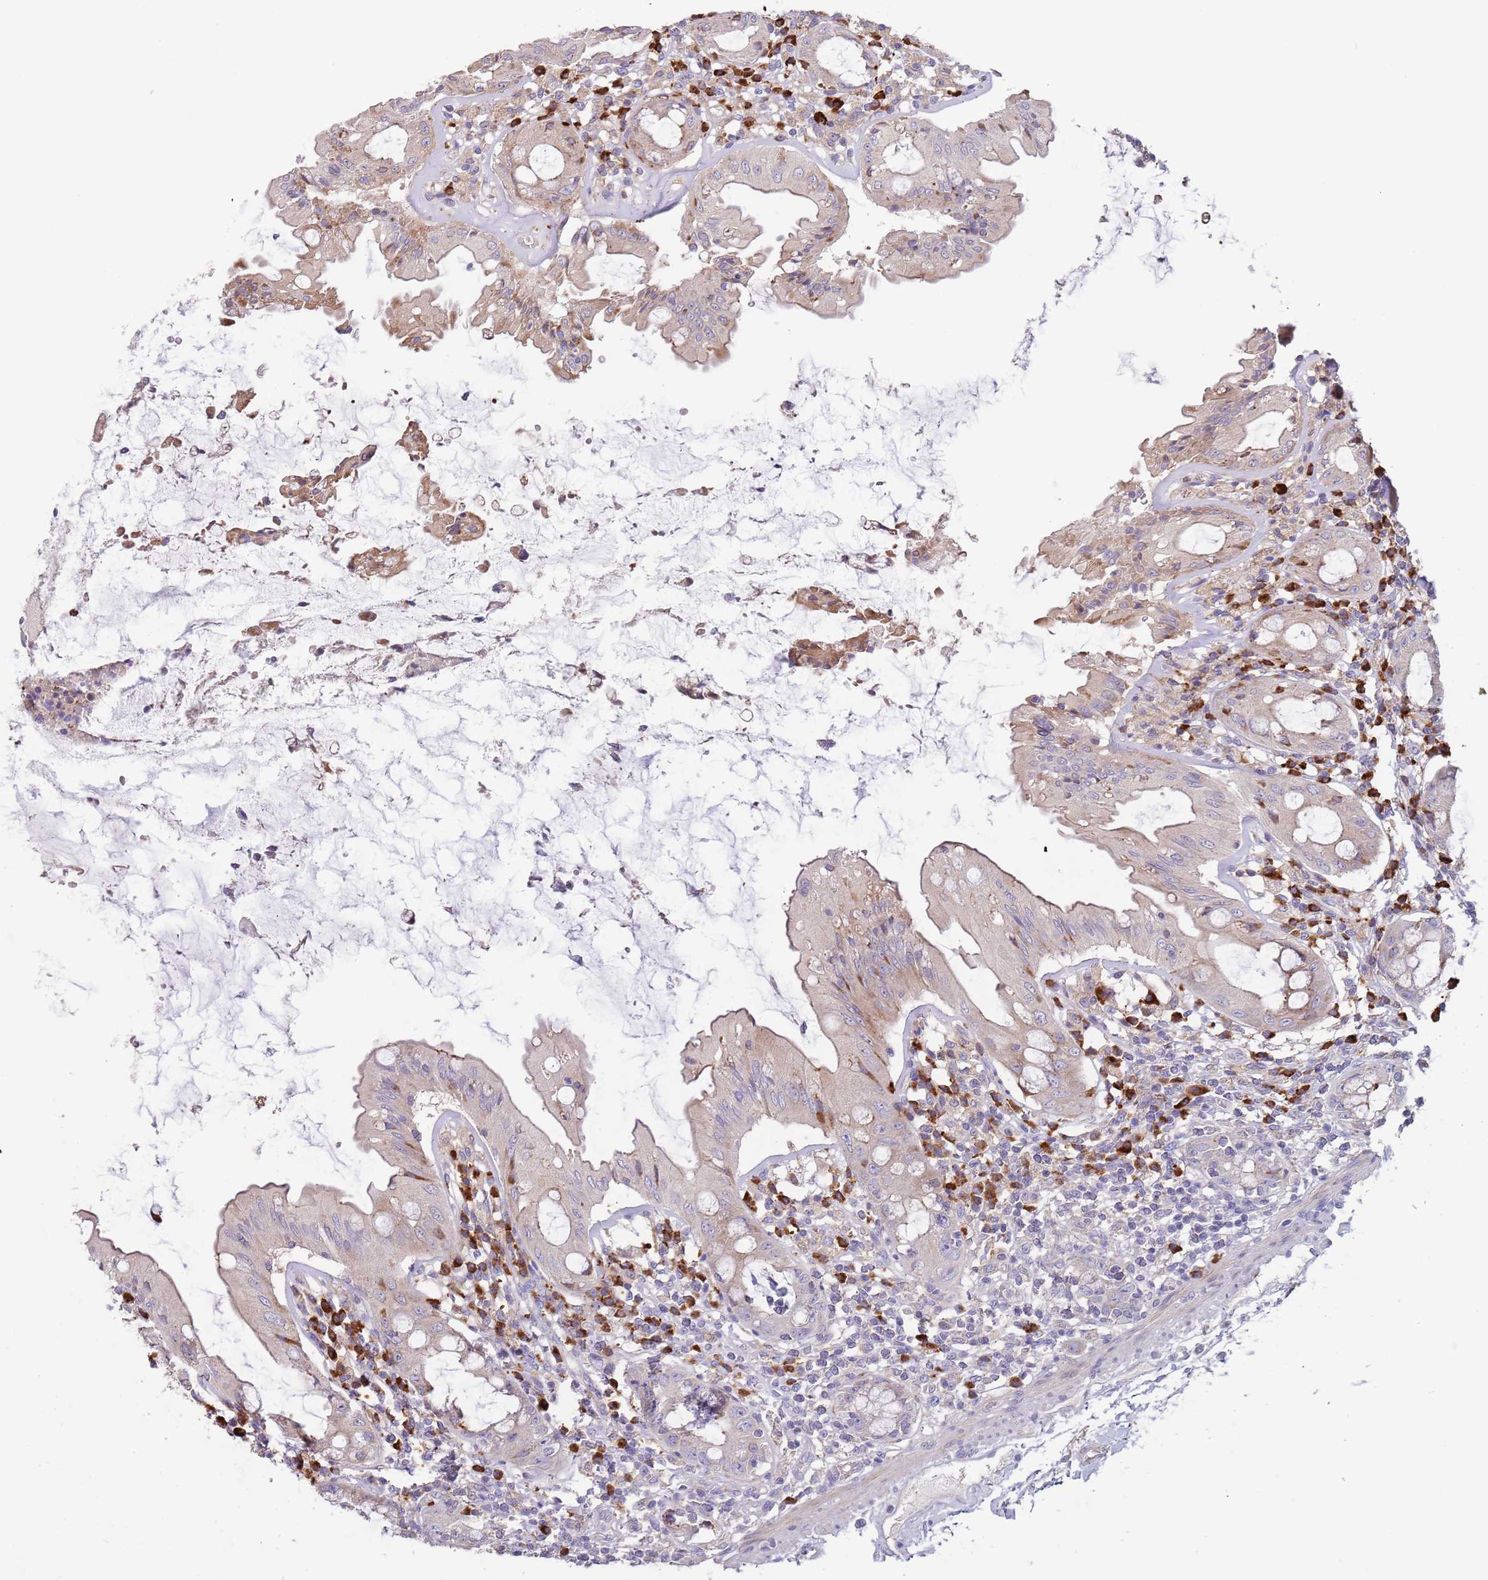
{"staining": {"intensity": "moderate", "quantity": "25%-75%", "location": "cytoplasmic/membranous"}, "tissue": "rectum", "cell_type": "Glandular cells", "image_type": "normal", "snomed": [{"axis": "morphology", "description": "Normal tissue, NOS"}, {"axis": "topography", "description": "Rectum"}], "caption": "Benign rectum demonstrates moderate cytoplasmic/membranous staining in about 25%-75% of glandular cells, visualized by immunohistochemistry.", "gene": "SUSD1", "patient": {"sex": "female", "age": 57}}